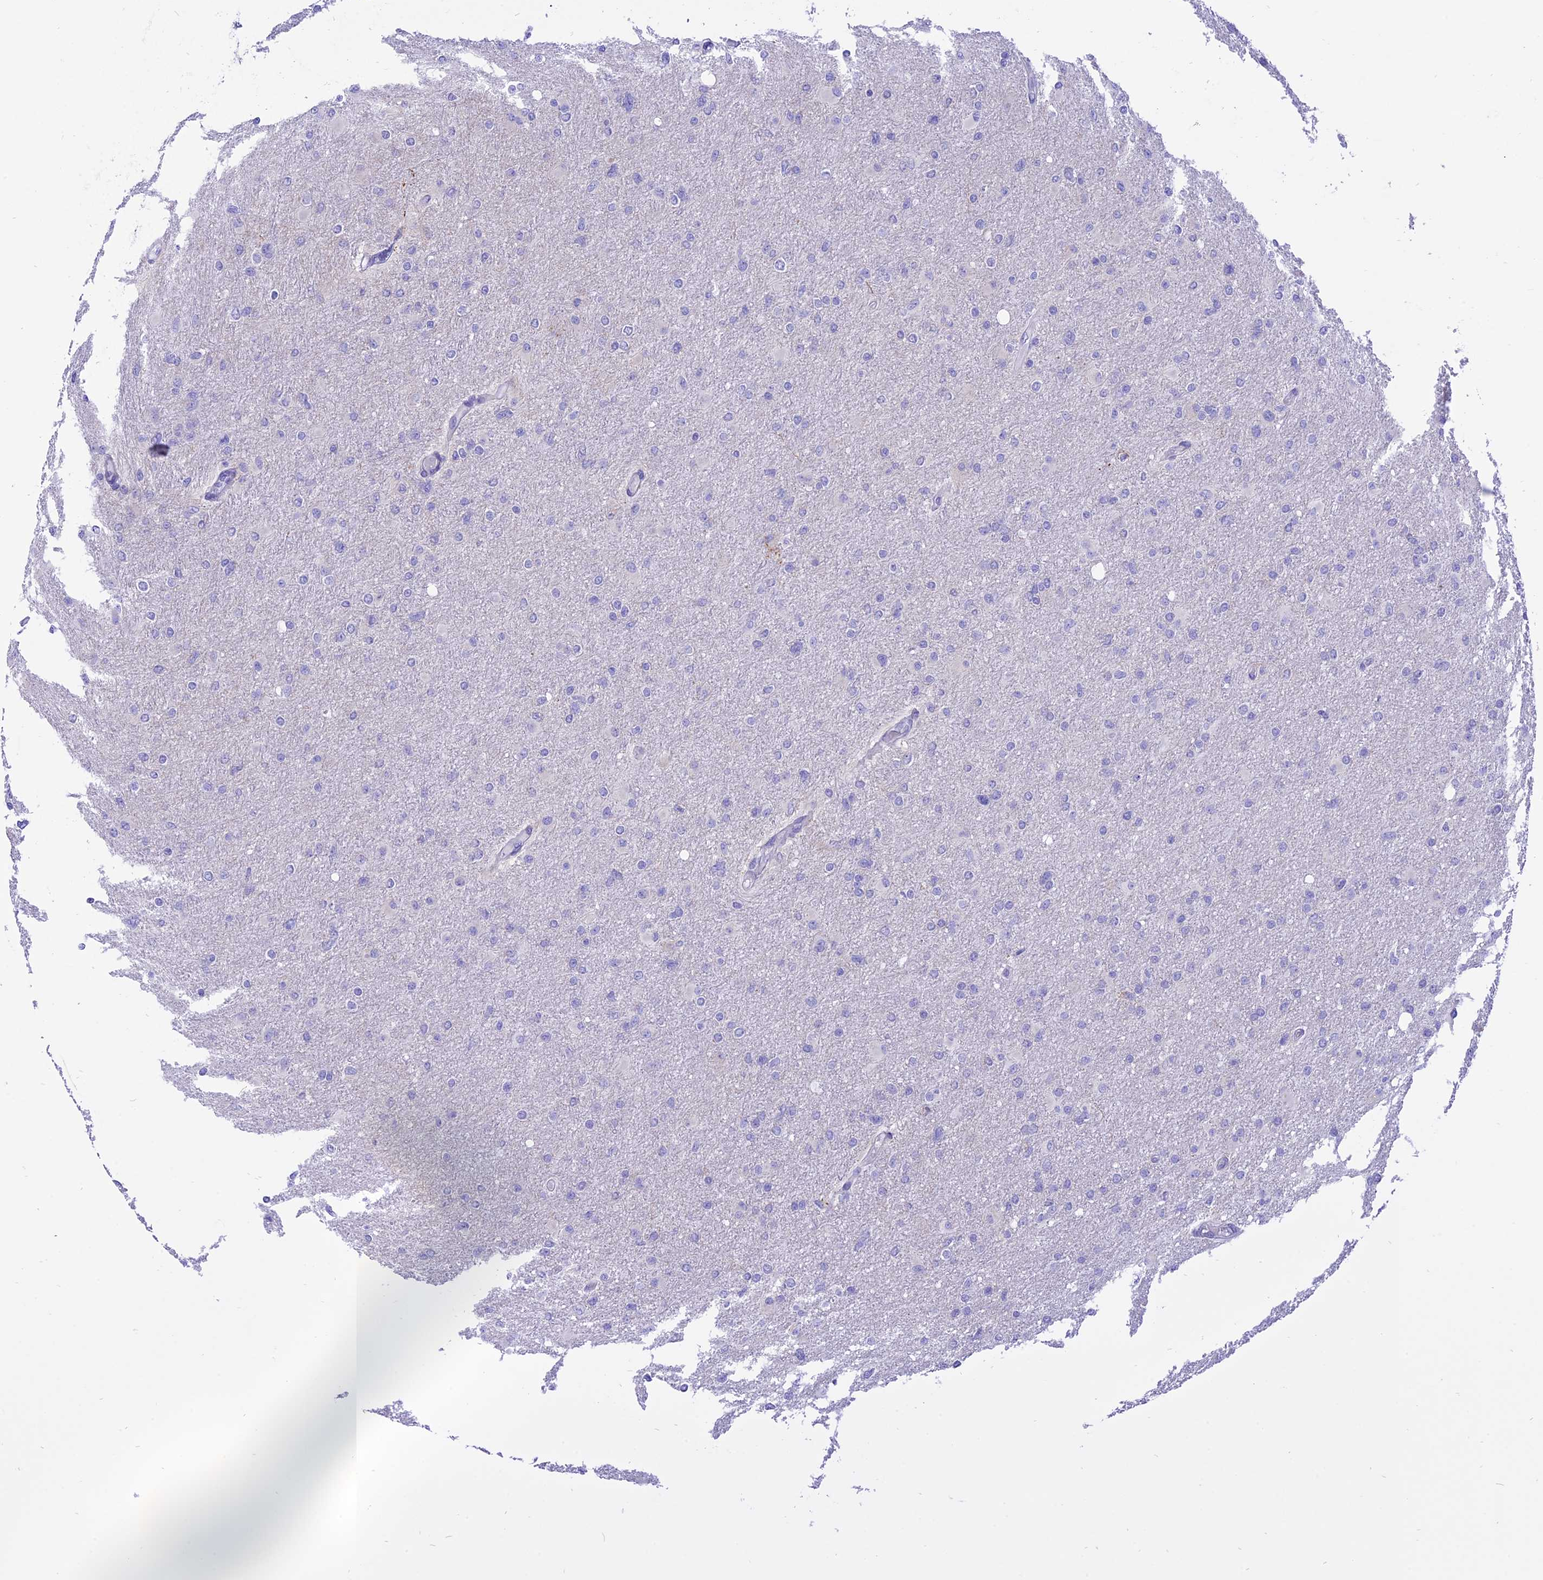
{"staining": {"intensity": "negative", "quantity": "none", "location": "none"}, "tissue": "glioma", "cell_type": "Tumor cells", "image_type": "cancer", "snomed": [{"axis": "morphology", "description": "Glioma, malignant, High grade"}, {"axis": "topography", "description": "Cerebral cortex"}], "caption": "An immunohistochemistry micrograph of glioma is shown. There is no staining in tumor cells of glioma.", "gene": "ARMCX6", "patient": {"sex": "female", "age": 36}}